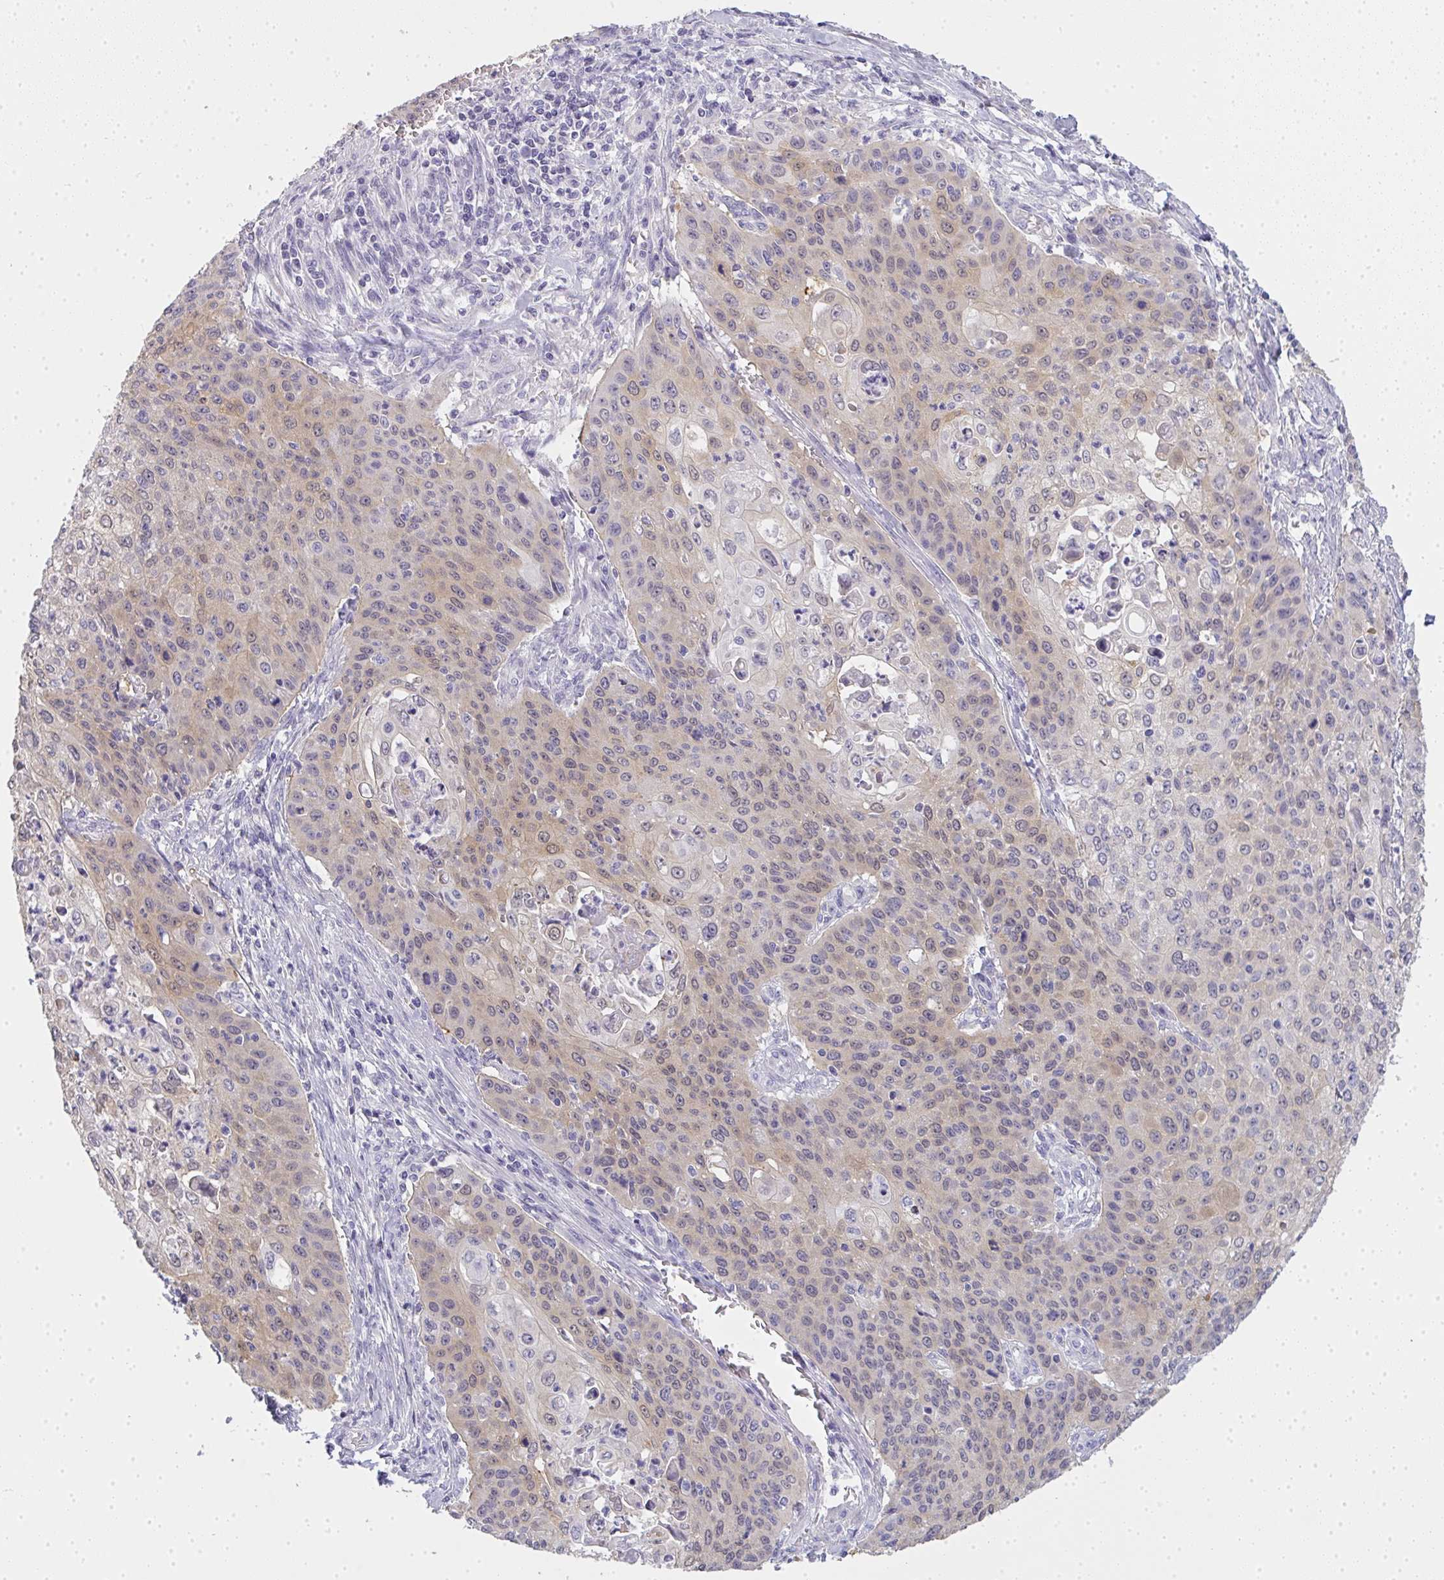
{"staining": {"intensity": "moderate", "quantity": "25%-75%", "location": "cytoplasmic/membranous"}, "tissue": "cervical cancer", "cell_type": "Tumor cells", "image_type": "cancer", "snomed": [{"axis": "morphology", "description": "Squamous cell carcinoma, NOS"}, {"axis": "topography", "description": "Cervix"}], "caption": "Human cervical cancer (squamous cell carcinoma) stained with a protein marker reveals moderate staining in tumor cells.", "gene": "GSDMB", "patient": {"sex": "female", "age": 65}}